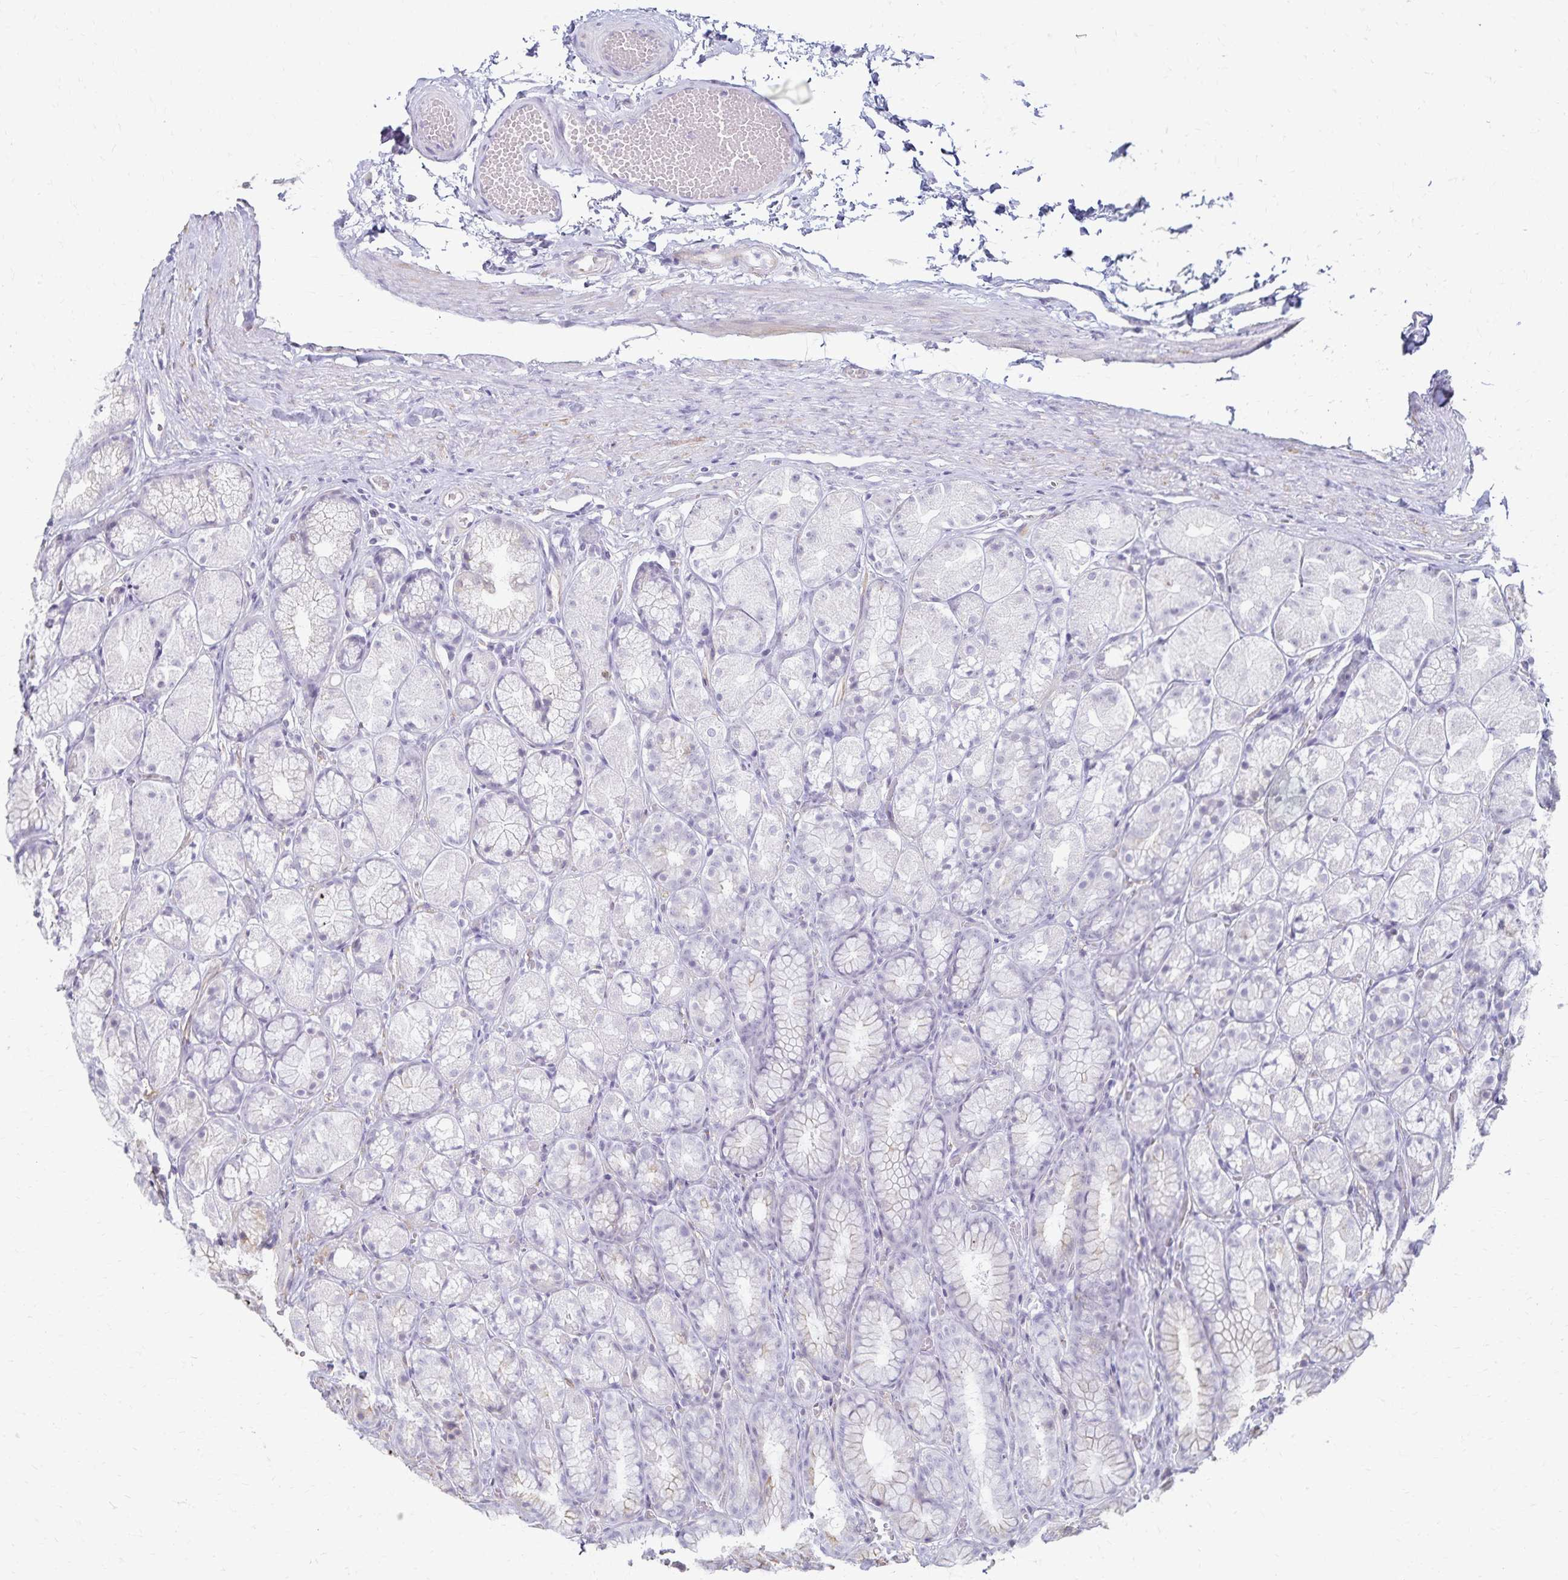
{"staining": {"intensity": "negative", "quantity": "none", "location": "none"}, "tissue": "stomach", "cell_type": "Glandular cells", "image_type": "normal", "snomed": [{"axis": "morphology", "description": "Normal tissue, NOS"}, {"axis": "topography", "description": "Stomach"}], "caption": "An immunohistochemistry micrograph of benign stomach is shown. There is no staining in glandular cells of stomach.", "gene": "KISS1", "patient": {"sex": "male", "age": 70}}